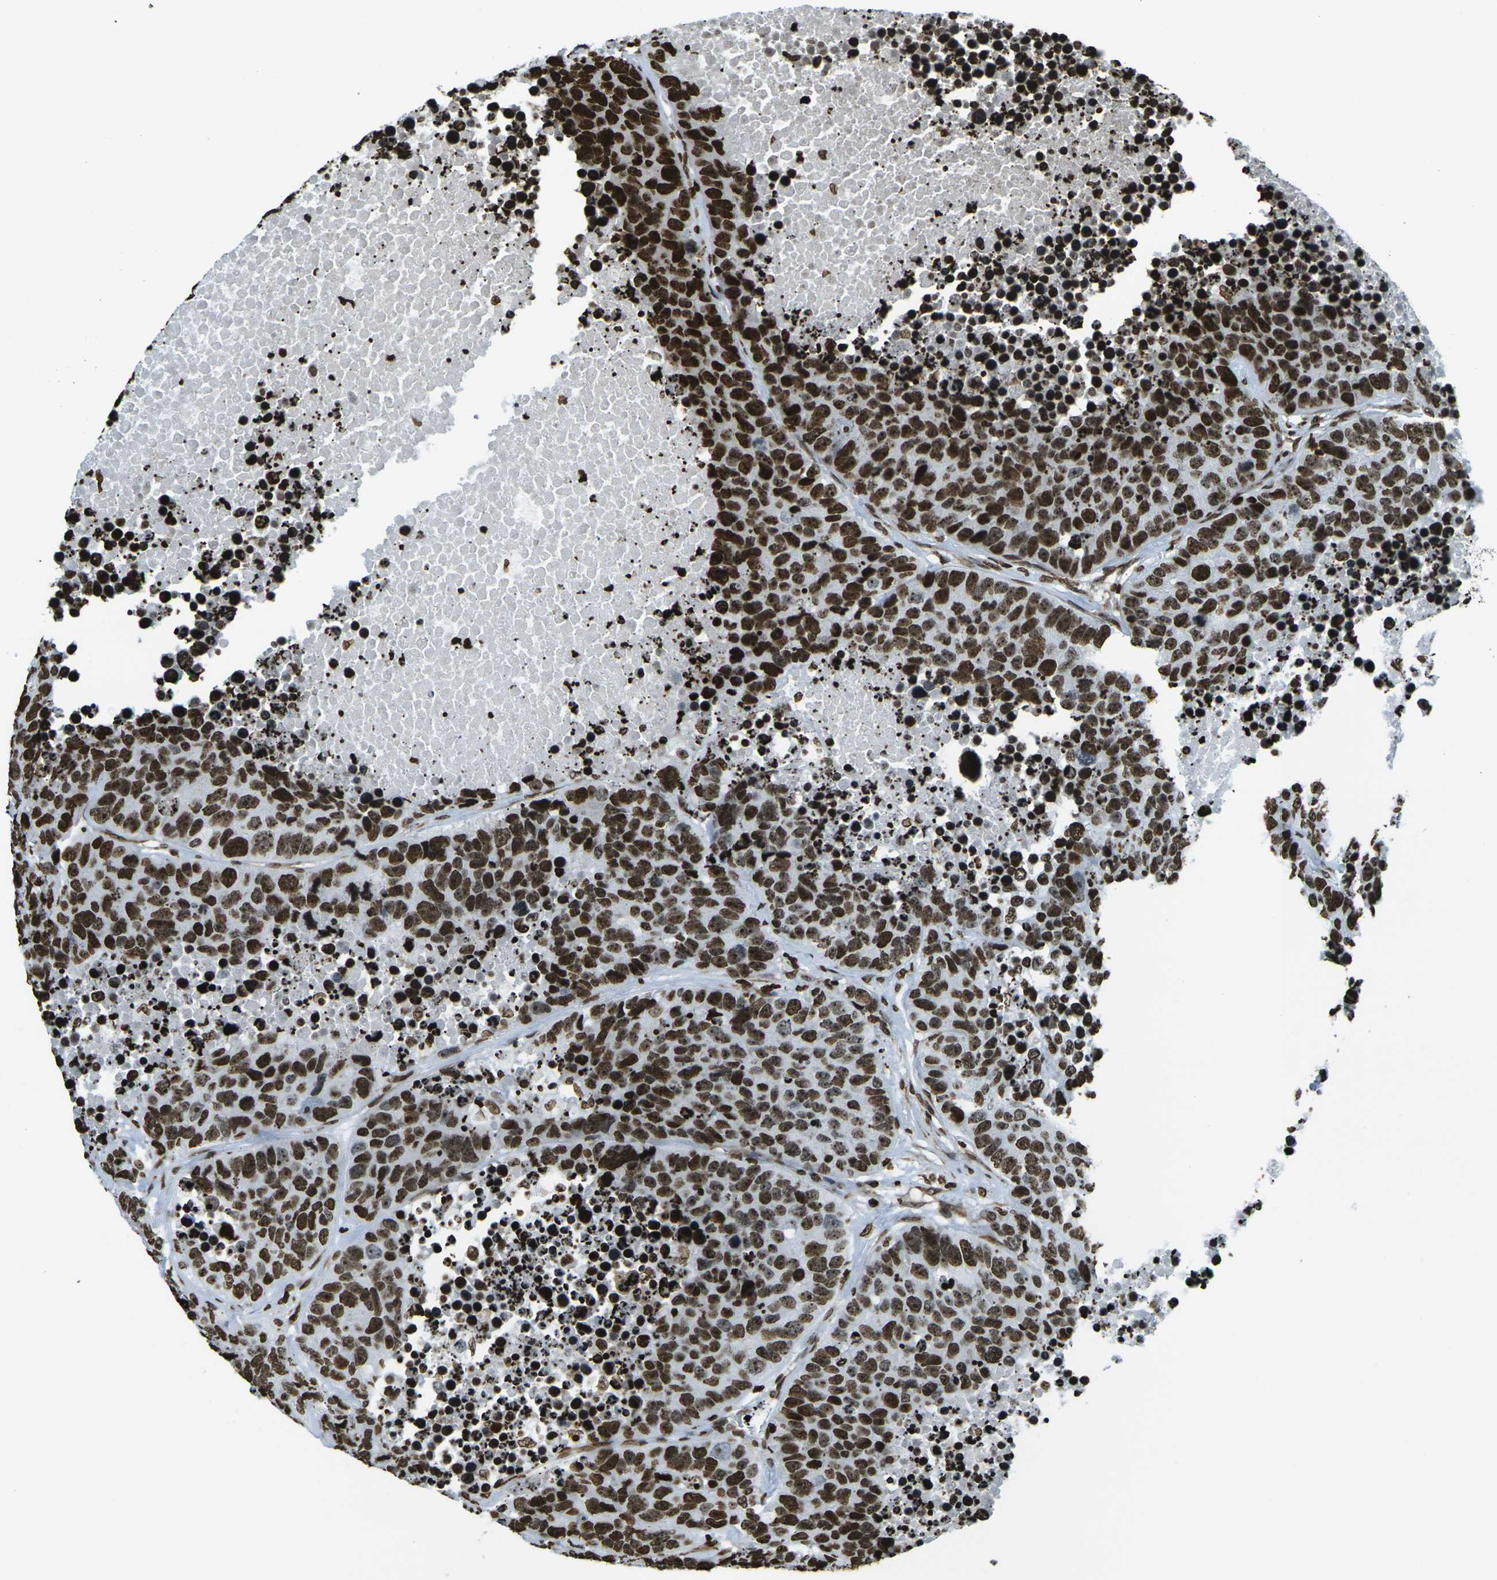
{"staining": {"intensity": "strong", "quantity": ">75%", "location": "nuclear"}, "tissue": "carcinoid", "cell_type": "Tumor cells", "image_type": "cancer", "snomed": [{"axis": "morphology", "description": "Carcinoid, malignant, NOS"}, {"axis": "topography", "description": "Lung"}], "caption": "Carcinoid (malignant) stained with DAB (3,3'-diaminobenzidine) immunohistochemistry demonstrates high levels of strong nuclear staining in approximately >75% of tumor cells. Using DAB (3,3'-diaminobenzidine) (brown) and hematoxylin (blue) stains, captured at high magnification using brightfield microscopy.", "gene": "H1-2", "patient": {"sex": "male", "age": 60}}